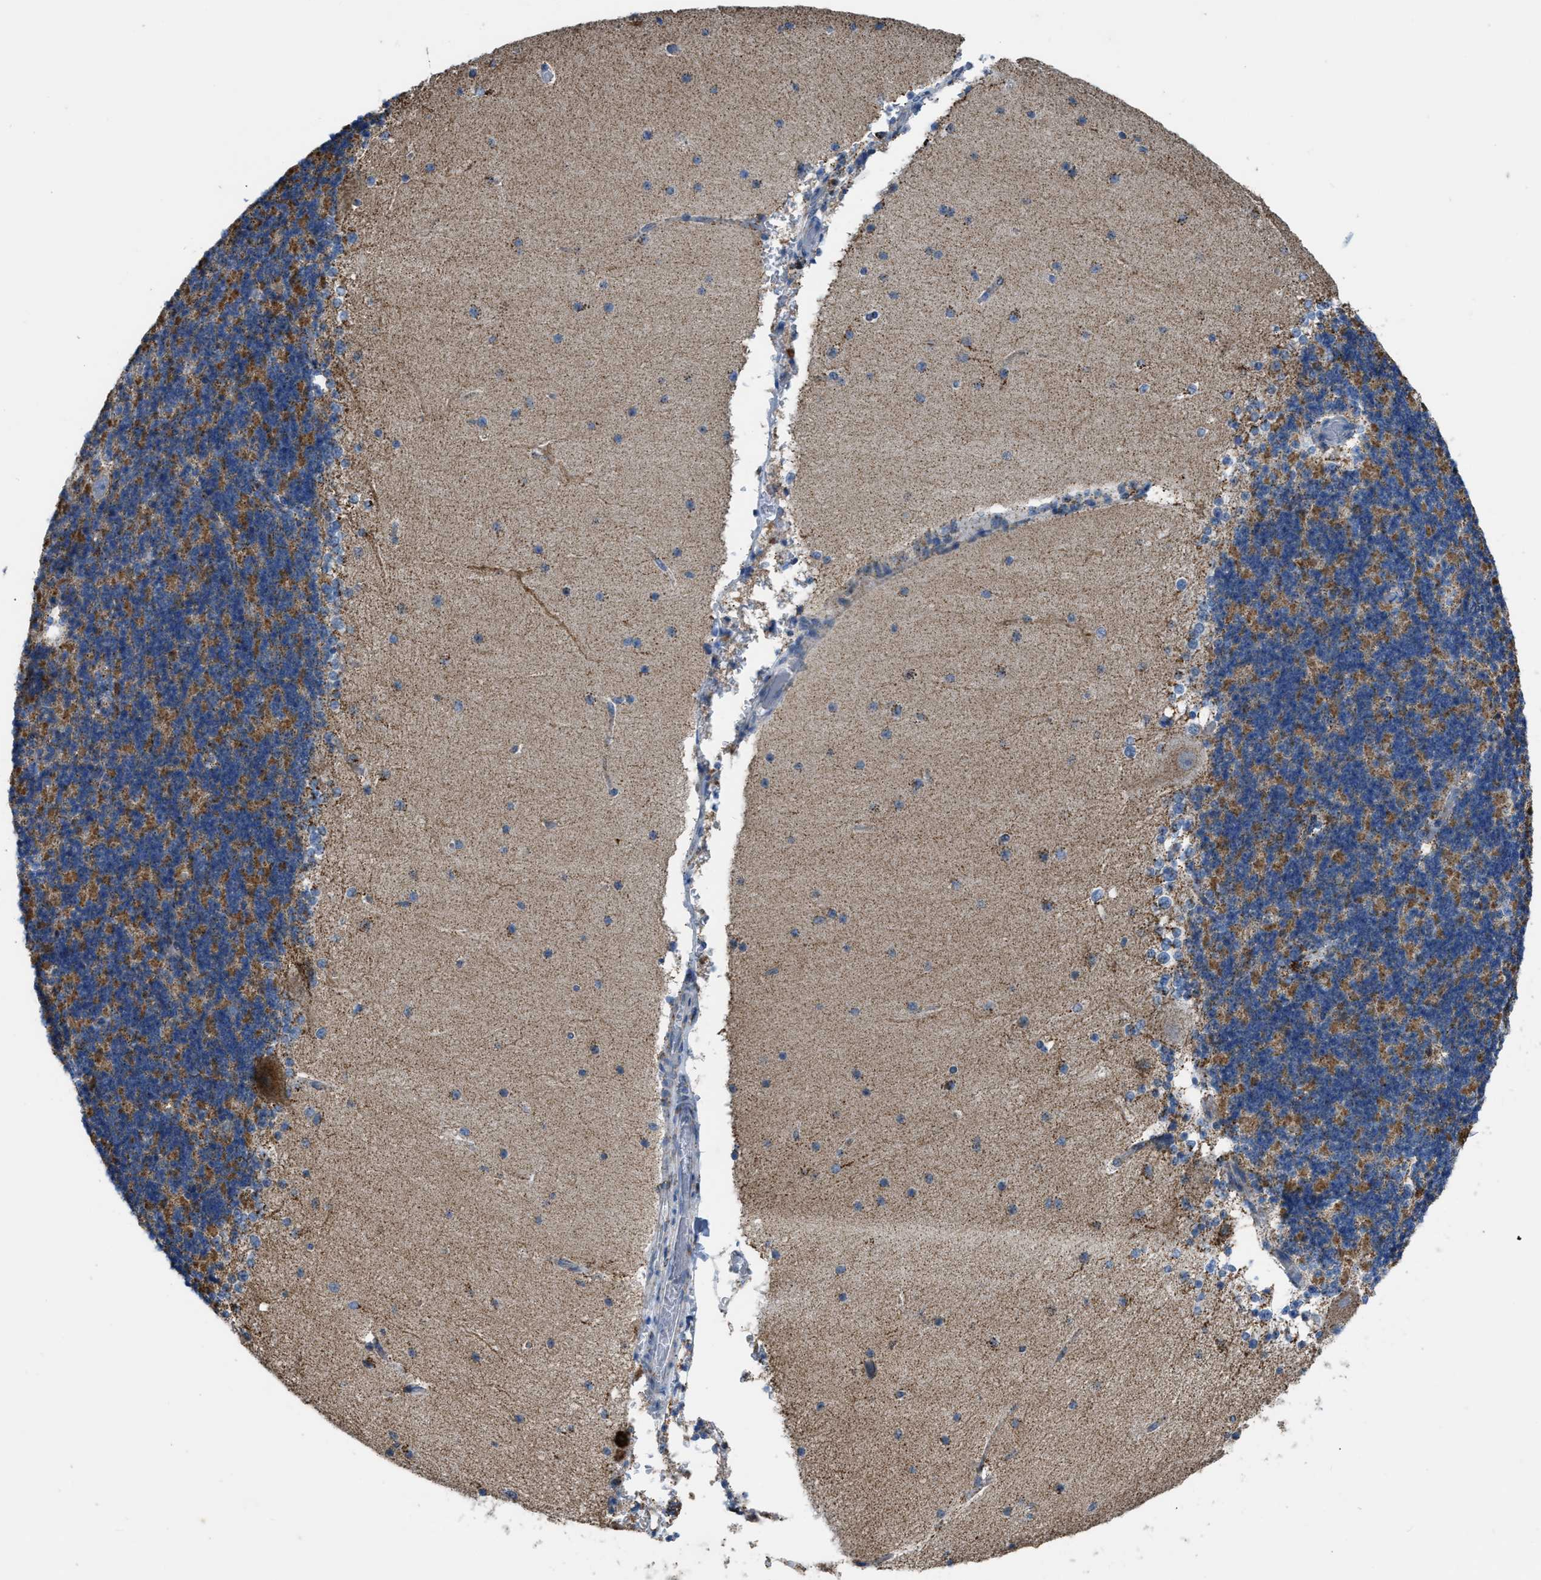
{"staining": {"intensity": "moderate", "quantity": ">75%", "location": "cytoplasmic/membranous"}, "tissue": "cerebellum", "cell_type": "Cells in granular layer", "image_type": "normal", "snomed": [{"axis": "morphology", "description": "Normal tissue, NOS"}, {"axis": "topography", "description": "Cerebellum"}], "caption": "Protein expression analysis of unremarkable cerebellum exhibits moderate cytoplasmic/membranous staining in about >75% of cells in granular layer.", "gene": "ETFB", "patient": {"sex": "female", "age": 19}}